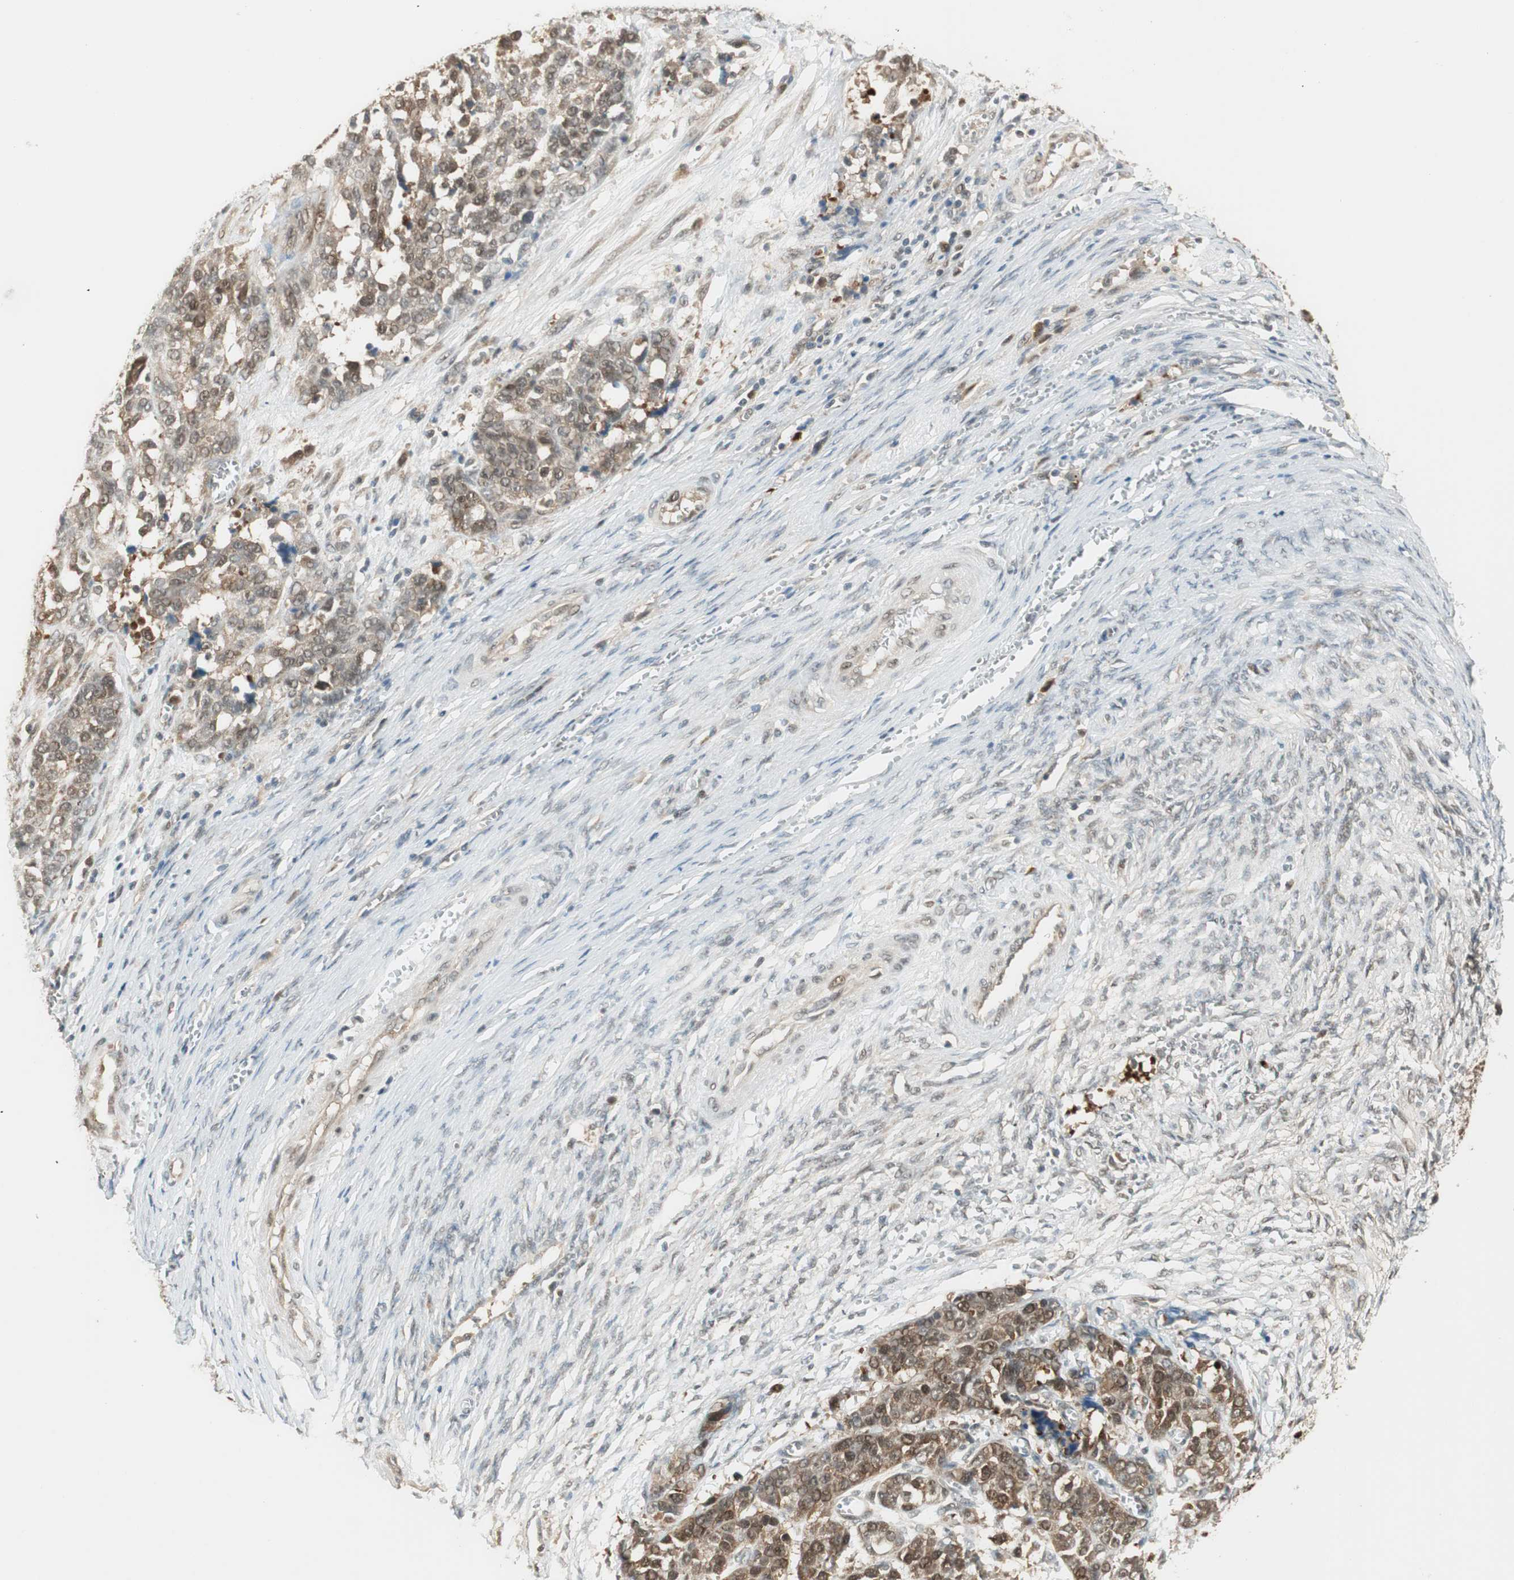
{"staining": {"intensity": "strong", "quantity": "<25%", "location": "cytoplasmic/membranous"}, "tissue": "ovarian cancer", "cell_type": "Tumor cells", "image_type": "cancer", "snomed": [{"axis": "morphology", "description": "Cystadenocarcinoma, serous, NOS"}, {"axis": "topography", "description": "Ovary"}], "caption": "Strong cytoplasmic/membranous positivity is seen in approximately <25% of tumor cells in serous cystadenocarcinoma (ovarian). (DAB (3,3'-diaminobenzidine) = brown stain, brightfield microscopy at high magnification).", "gene": "IPO5", "patient": {"sex": "female", "age": 44}}